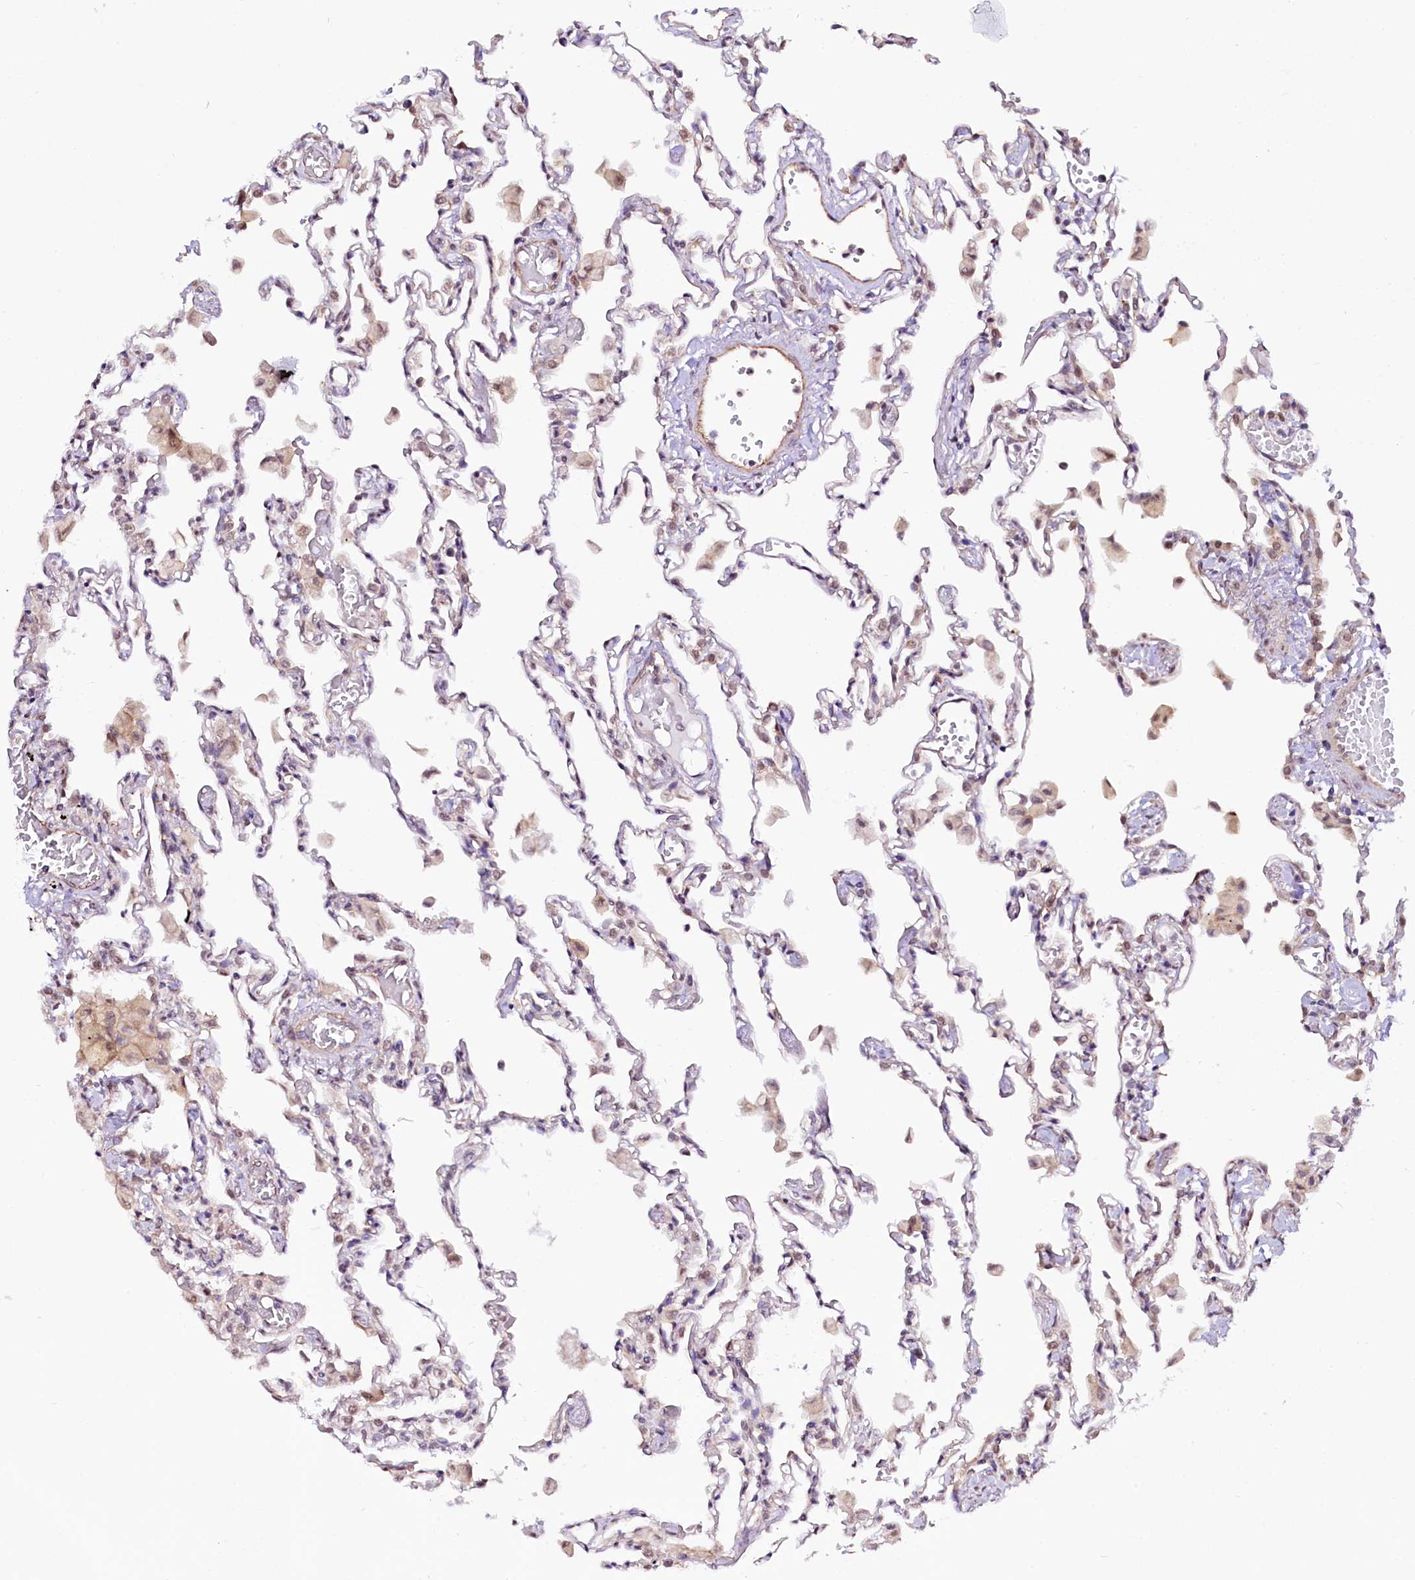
{"staining": {"intensity": "weak", "quantity": "<25%", "location": "cytoplasmic/membranous"}, "tissue": "lung", "cell_type": "Alveolar cells", "image_type": "normal", "snomed": [{"axis": "morphology", "description": "Normal tissue, NOS"}, {"axis": "topography", "description": "Bronchus"}, {"axis": "topography", "description": "Lung"}], "caption": "This is a micrograph of immunohistochemistry staining of normal lung, which shows no expression in alveolar cells.", "gene": "ST7", "patient": {"sex": "female", "age": 49}}